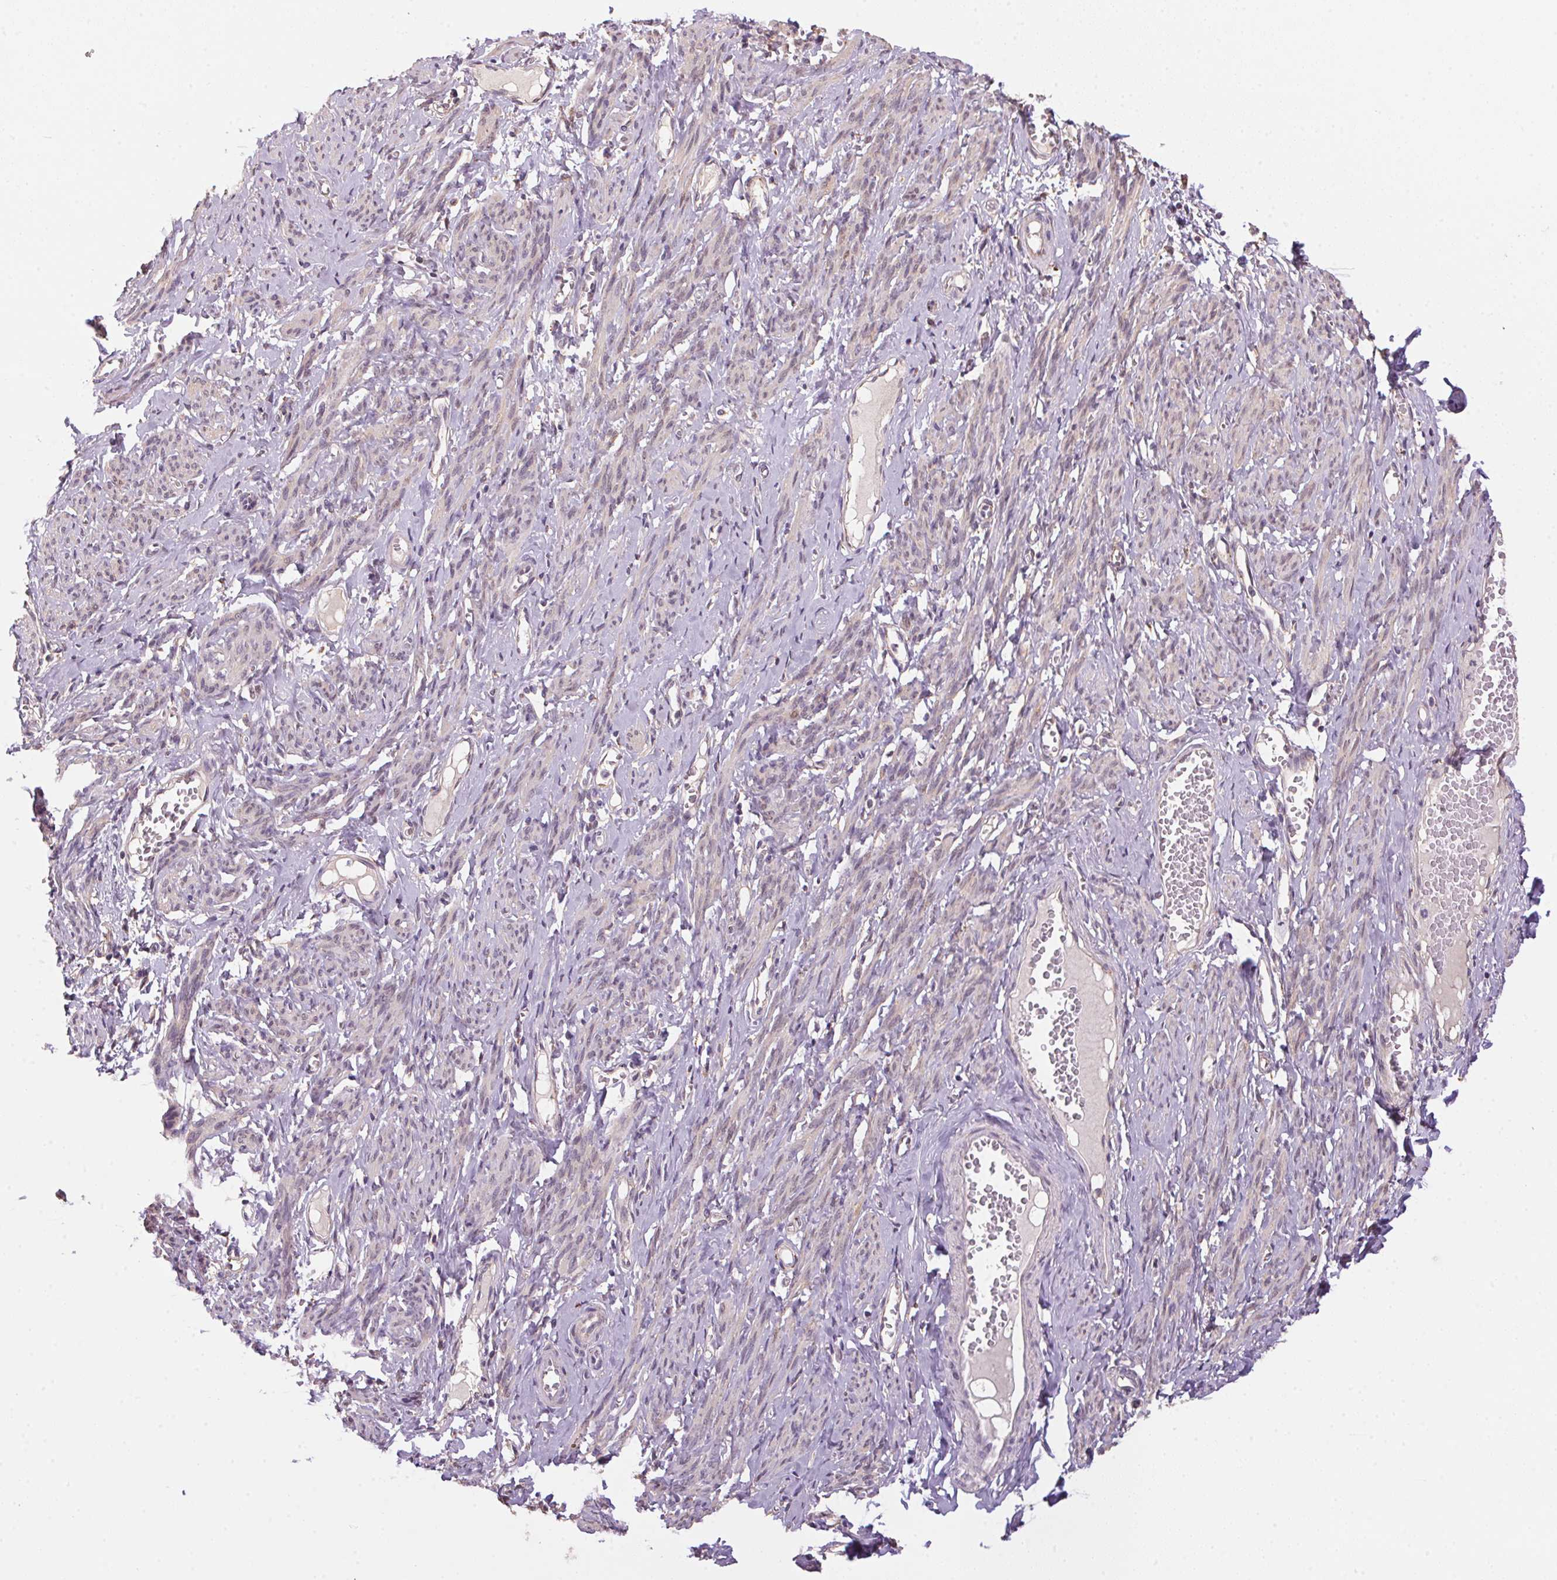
{"staining": {"intensity": "weak", "quantity": "<25%", "location": "cytoplasmic/membranous"}, "tissue": "smooth muscle", "cell_type": "Smooth muscle cells", "image_type": "normal", "snomed": [{"axis": "morphology", "description": "Normal tissue, NOS"}, {"axis": "topography", "description": "Smooth muscle"}], "caption": "Immunohistochemistry of benign human smooth muscle shows no positivity in smooth muscle cells.", "gene": "ADH5", "patient": {"sex": "female", "age": 65}}